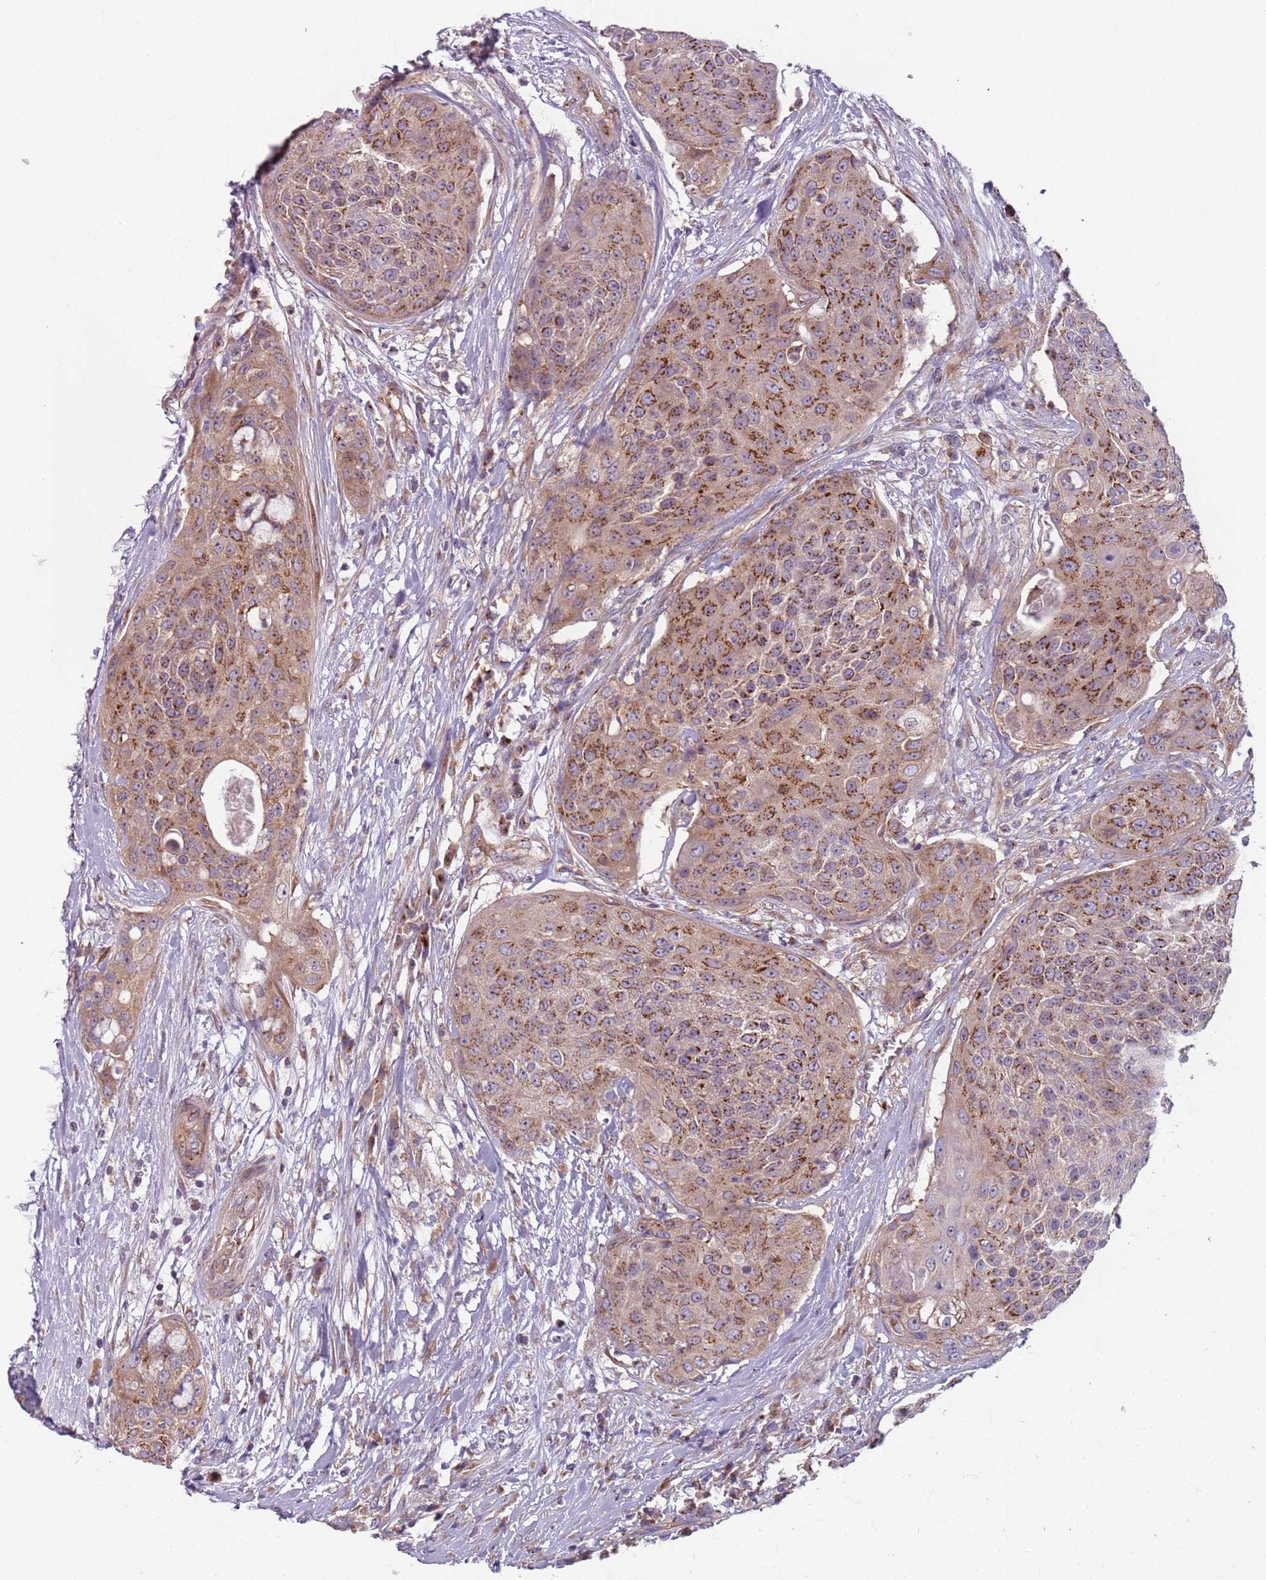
{"staining": {"intensity": "strong", "quantity": ">75%", "location": "cytoplasmic/membranous"}, "tissue": "urothelial cancer", "cell_type": "Tumor cells", "image_type": "cancer", "snomed": [{"axis": "morphology", "description": "Urothelial carcinoma, High grade"}, {"axis": "topography", "description": "Urinary bladder"}], "caption": "Protein expression analysis of human urothelial cancer reveals strong cytoplasmic/membranous positivity in about >75% of tumor cells. The staining was performed using DAB to visualize the protein expression in brown, while the nuclei were stained in blue with hematoxylin (Magnification: 20x).", "gene": "AKTIP", "patient": {"sex": "female", "age": 63}}